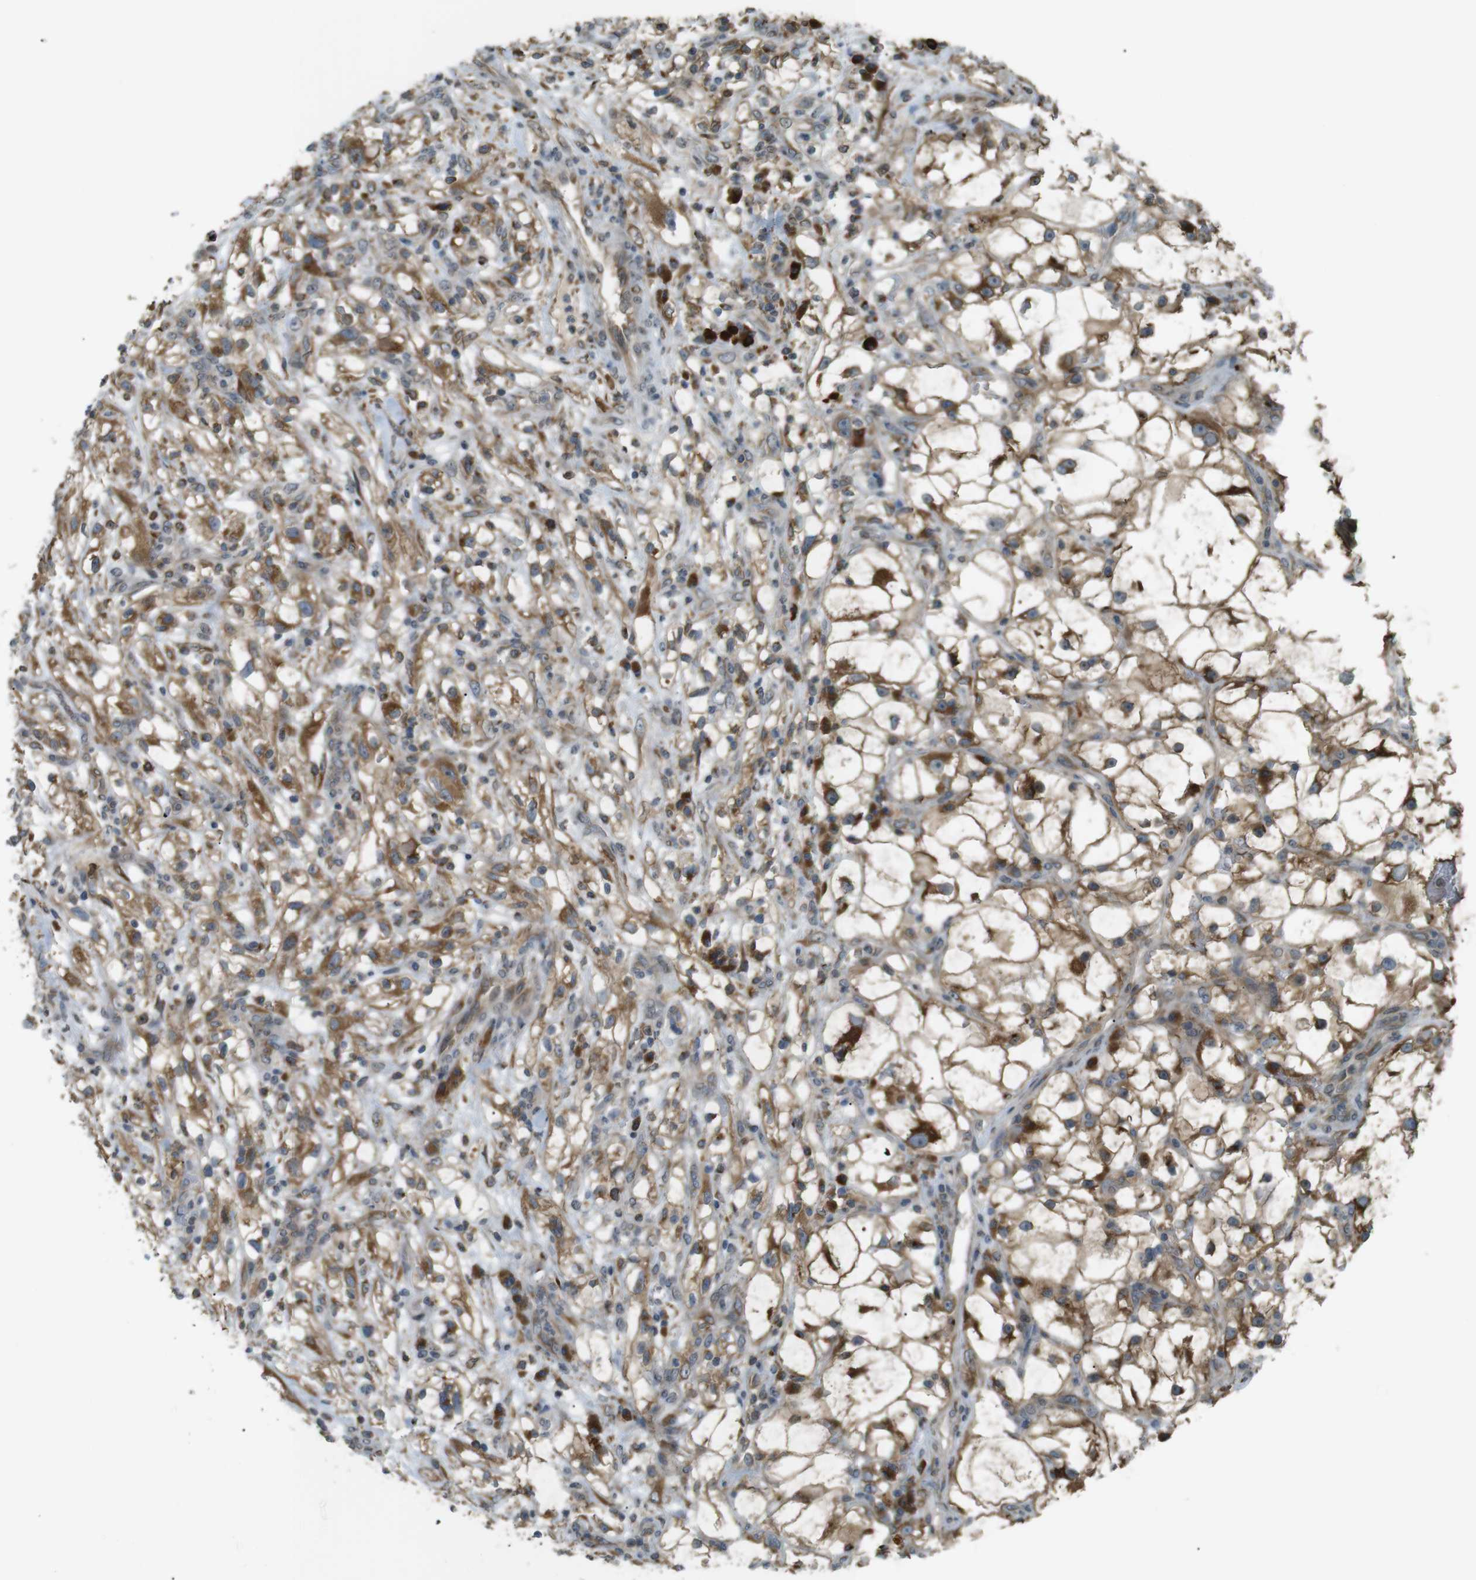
{"staining": {"intensity": "moderate", "quantity": "25%-75%", "location": "cytoplasmic/membranous"}, "tissue": "renal cancer", "cell_type": "Tumor cells", "image_type": "cancer", "snomed": [{"axis": "morphology", "description": "Adenocarcinoma, NOS"}, {"axis": "topography", "description": "Kidney"}], "caption": "There is medium levels of moderate cytoplasmic/membranous expression in tumor cells of renal adenocarcinoma, as demonstrated by immunohistochemical staining (brown color).", "gene": "TMED4", "patient": {"sex": "female", "age": 60}}